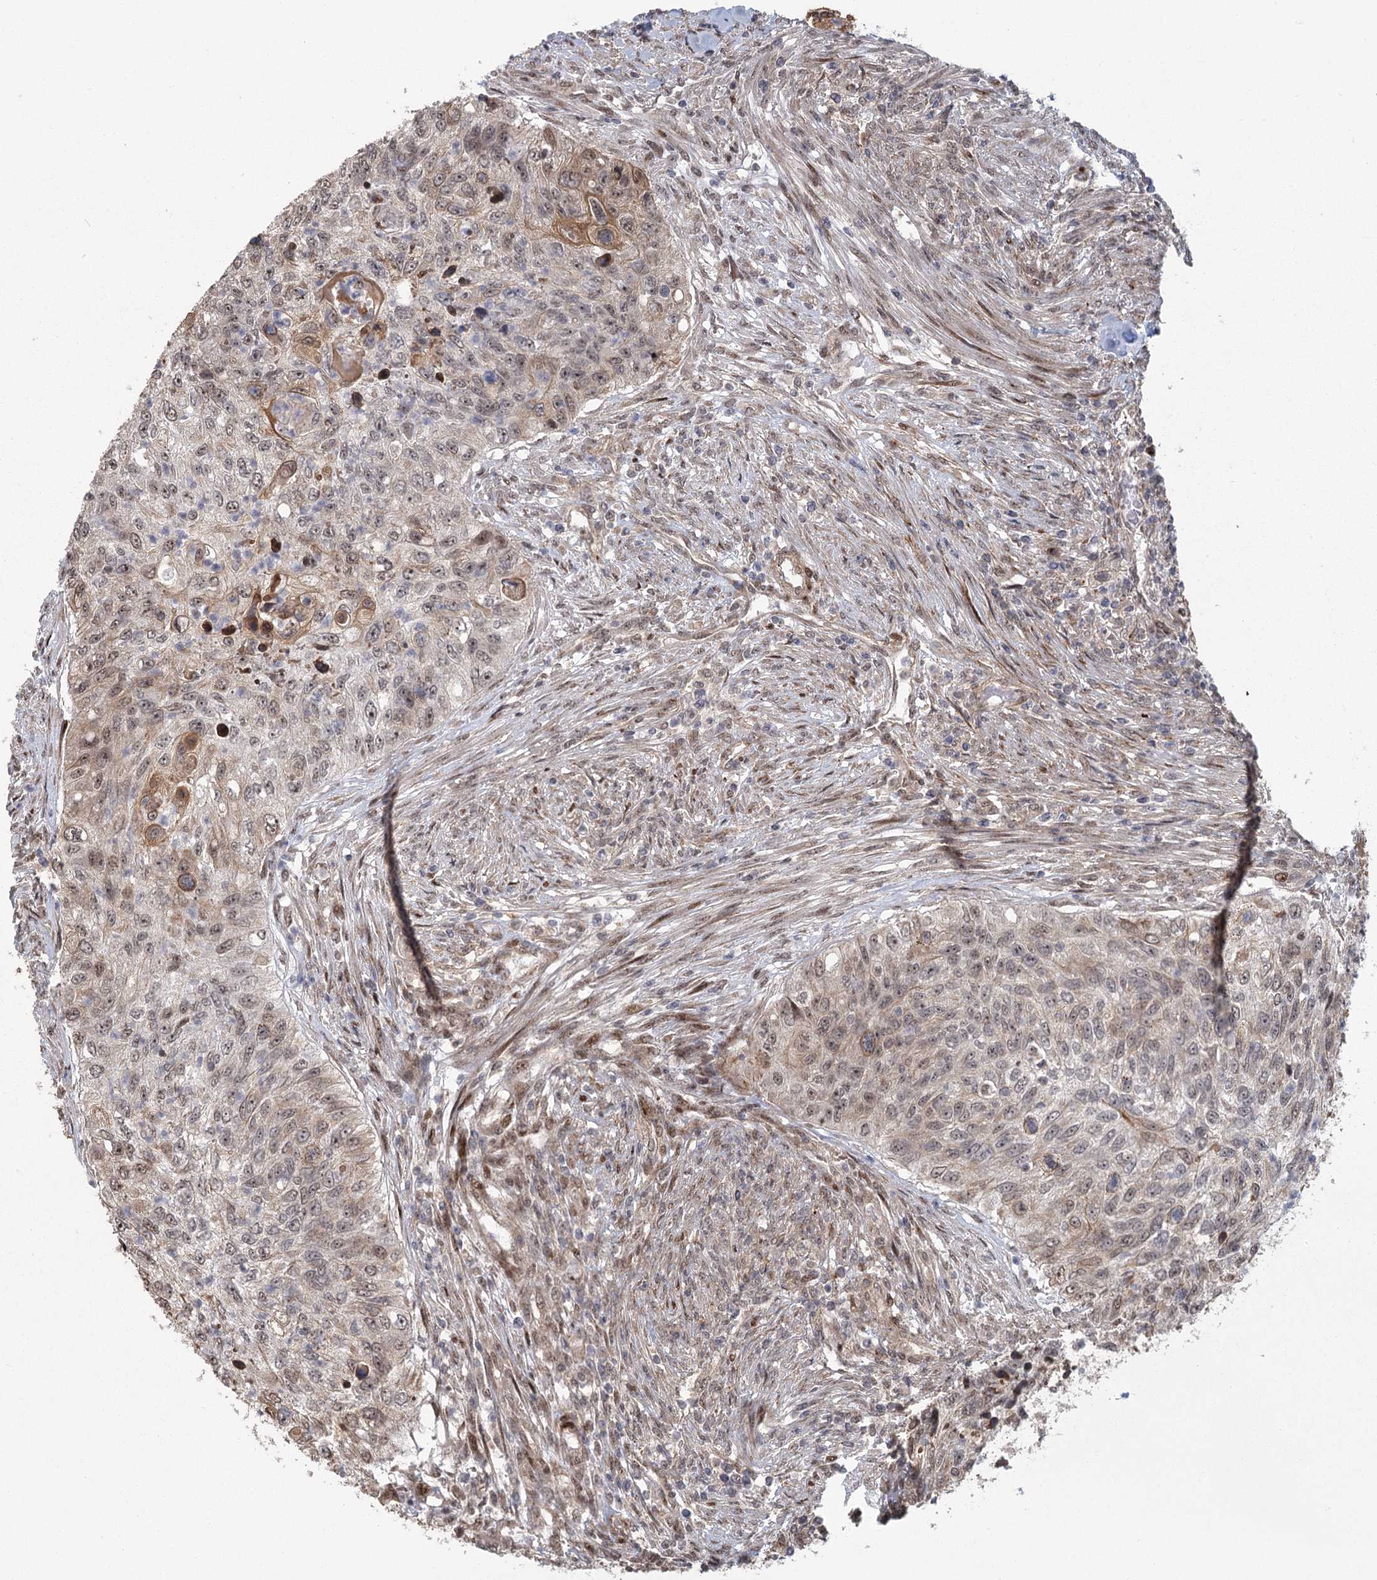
{"staining": {"intensity": "moderate", "quantity": "25%-75%", "location": "cytoplasmic/membranous,nuclear"}, "tissue": "urothelial cancer", "cell_type": "Tumor cells", "image_type": "cancer", "snomed": [{"axis": "morphology", "description": "Urothelial carcinoma, High grade"}, {"axis": "topography", "description": "Urinary bladder"}], "caption": "Protein staining of urothelial cancer tissue displays moderate cytoplasmic/membranous and nuclear positivity in about 25%-75% of tumor cells. (brown staining indicates protein expression, while blue staining denotes nuclei).", "gene": "PARM1", "patient": {"sex": "female", "age": 60}}